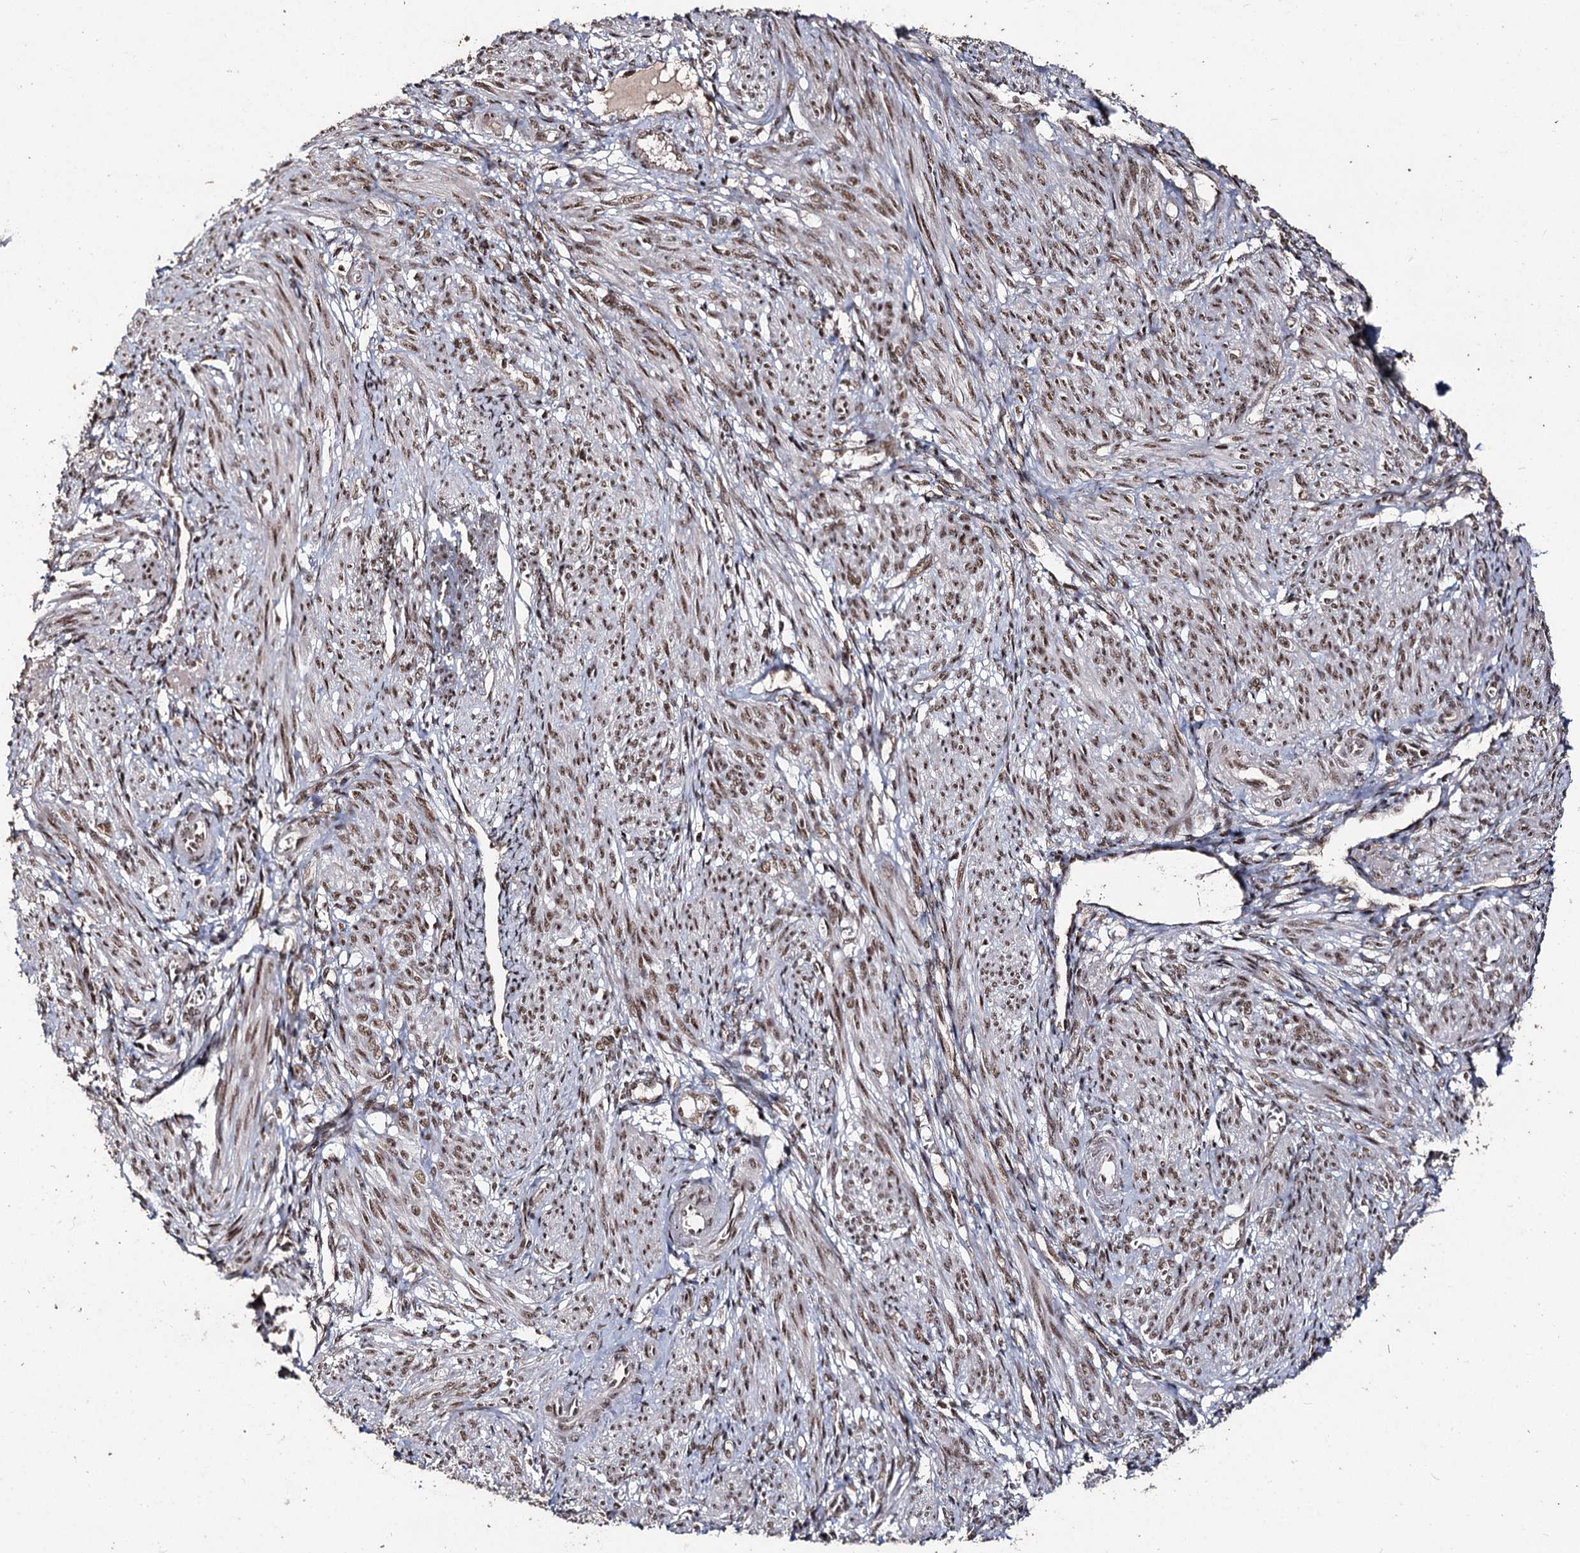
{"staining": {"intensity": "moderate", "quantity": "25%-75%", "location": "nuclear"}, "tissue": "smooth muscle", "cell_type": "Smooth muscle cells", "image_type": "normal", "snomed": [{"axis": "morphology", "description": "Normal tissue, NOS"}, {"axis": "topography", "description": "Smooth muscle"}], "caption": "Immunohistochemistry staining of normal smooth muscle, which reveals medium levels of moderate nuclear expression in about 25%-75% of smooth muscle cells indicating moderate nuclear protein positivity. The staining was performed using DAB (brown) for protein detection and nuclei were counterstained in hematoxylin (blue).", "gene": "U2SURP", "patient": {"sex": "female", "age": 39}}